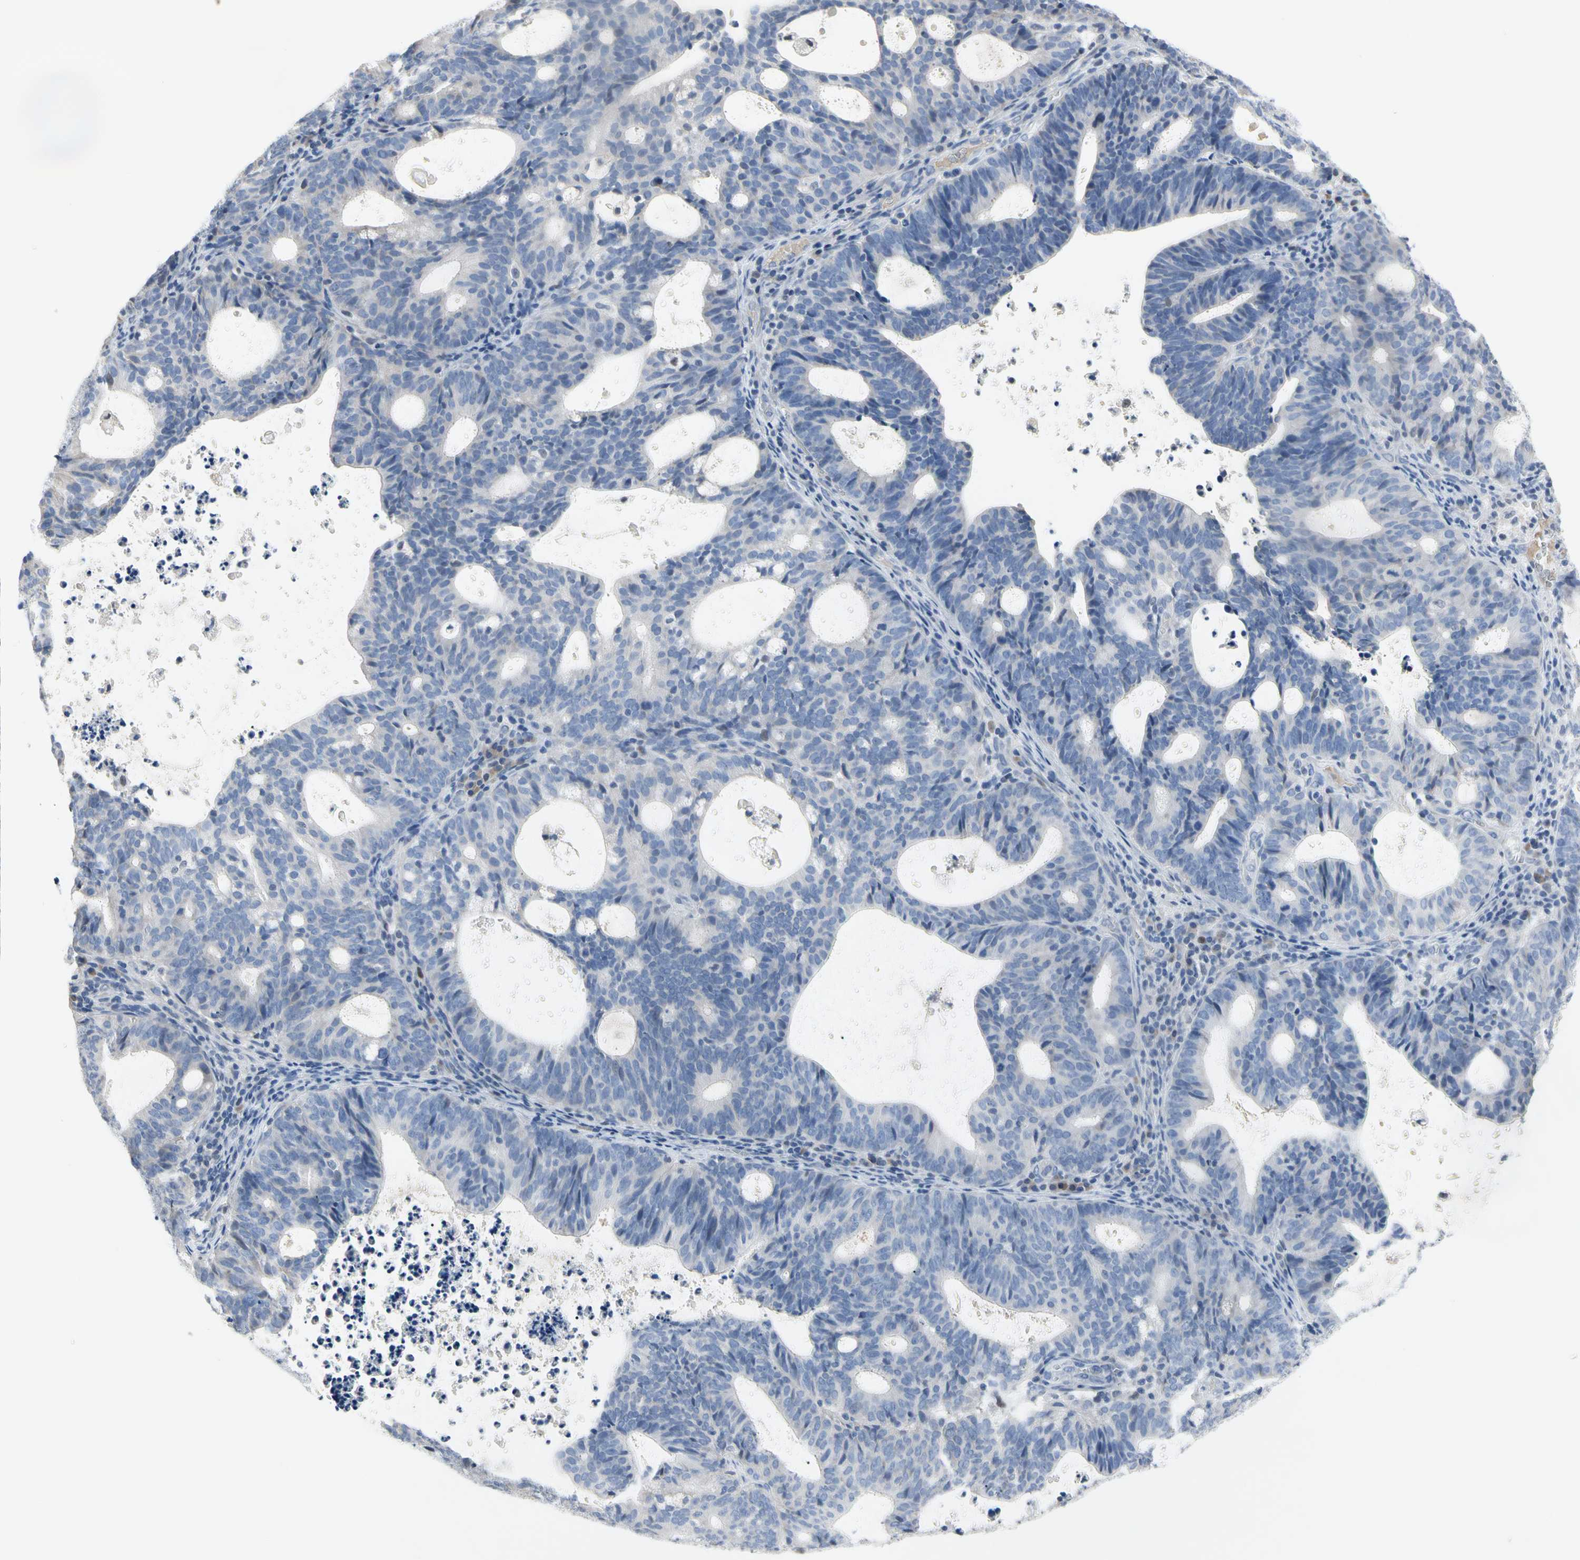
{"staining": {"intensity": "negative", "quantity": "none", "location": "none"}, "tissue": "endometrial cancer", "cell_type": "Tumor cells", "image_type": "cancer", "snomed": [{"axis": "morphology", "description": "Adenocarcinoma, NOS"}, {"axis": "topography", "description": "Uterus"}], "caption": "There is no significant staining in tumor cells of adenocarcinoma (endometrial).", "gene": "ECRG4", "patient": {"sex": "female", "age": 83}}